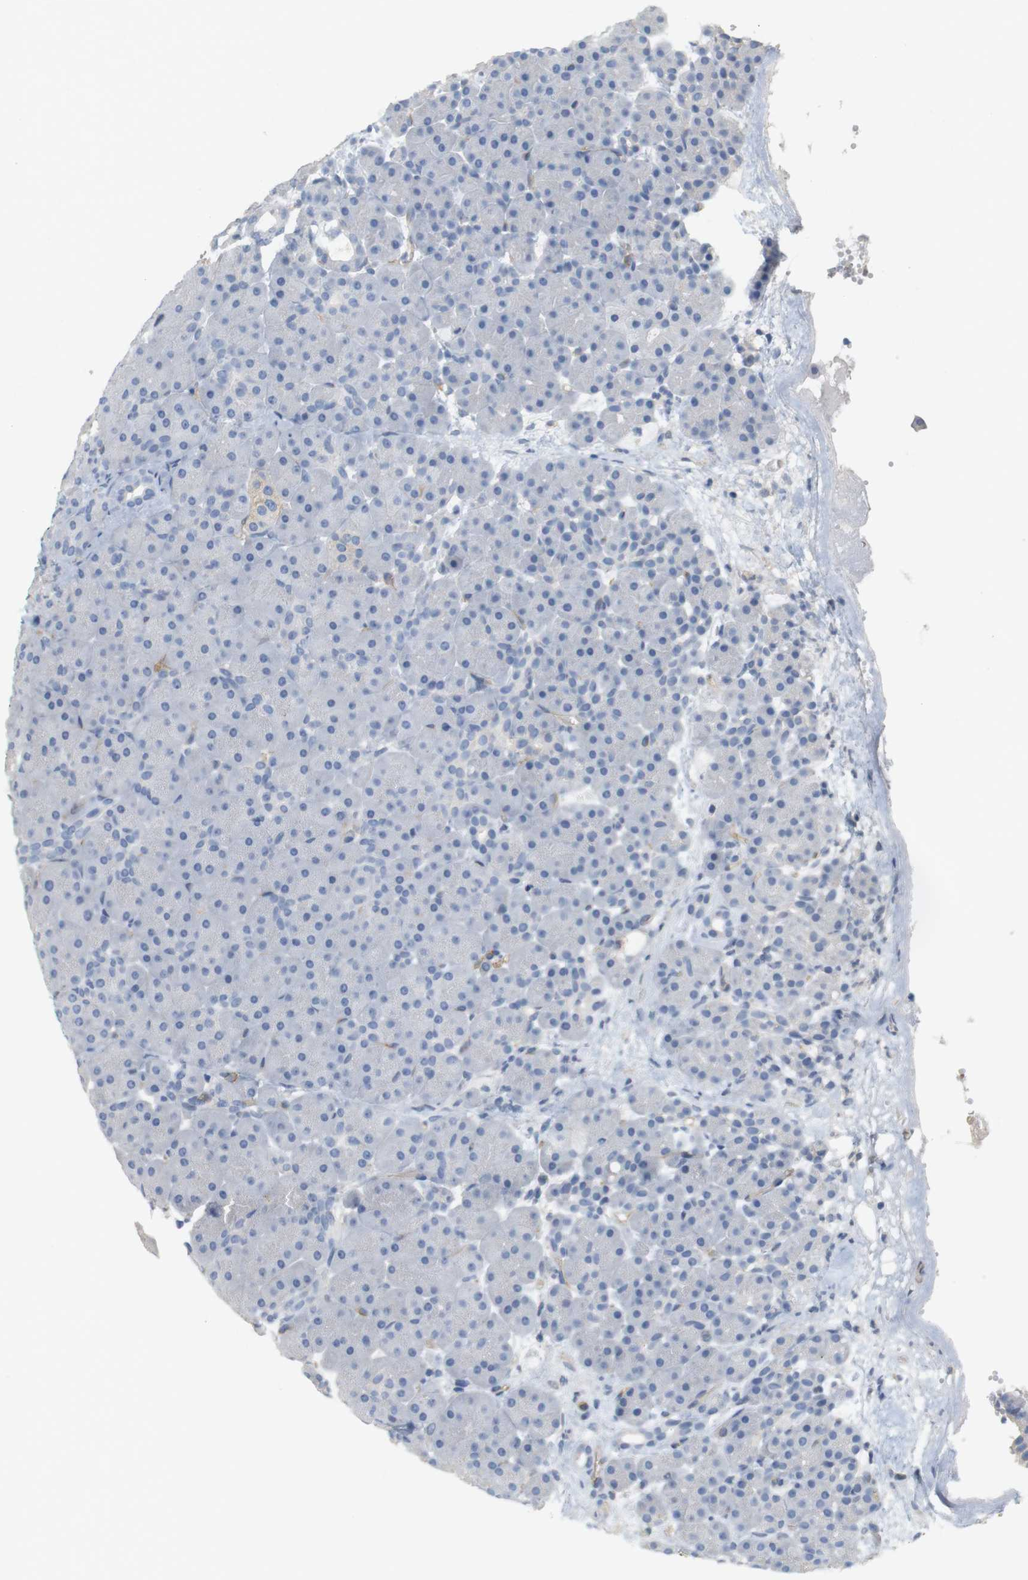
{"staining": {"intensity": "negative", "quantity": "none", "location": "none"}, "tissue": "pancreas", "cell_type": "Exocrine glandular cells", "image_type": "normal", "snomed": [{"axis": "morphology", "description": "Normal tissue, NOS"}, {"axis": "topography", "description": "Pancreas"}], "caption": "The IHC image has no significant expression in exocrine glandular cells of pancreas.", "gene": "OSR1", "patient": {"sex": "male", "age": 66}}